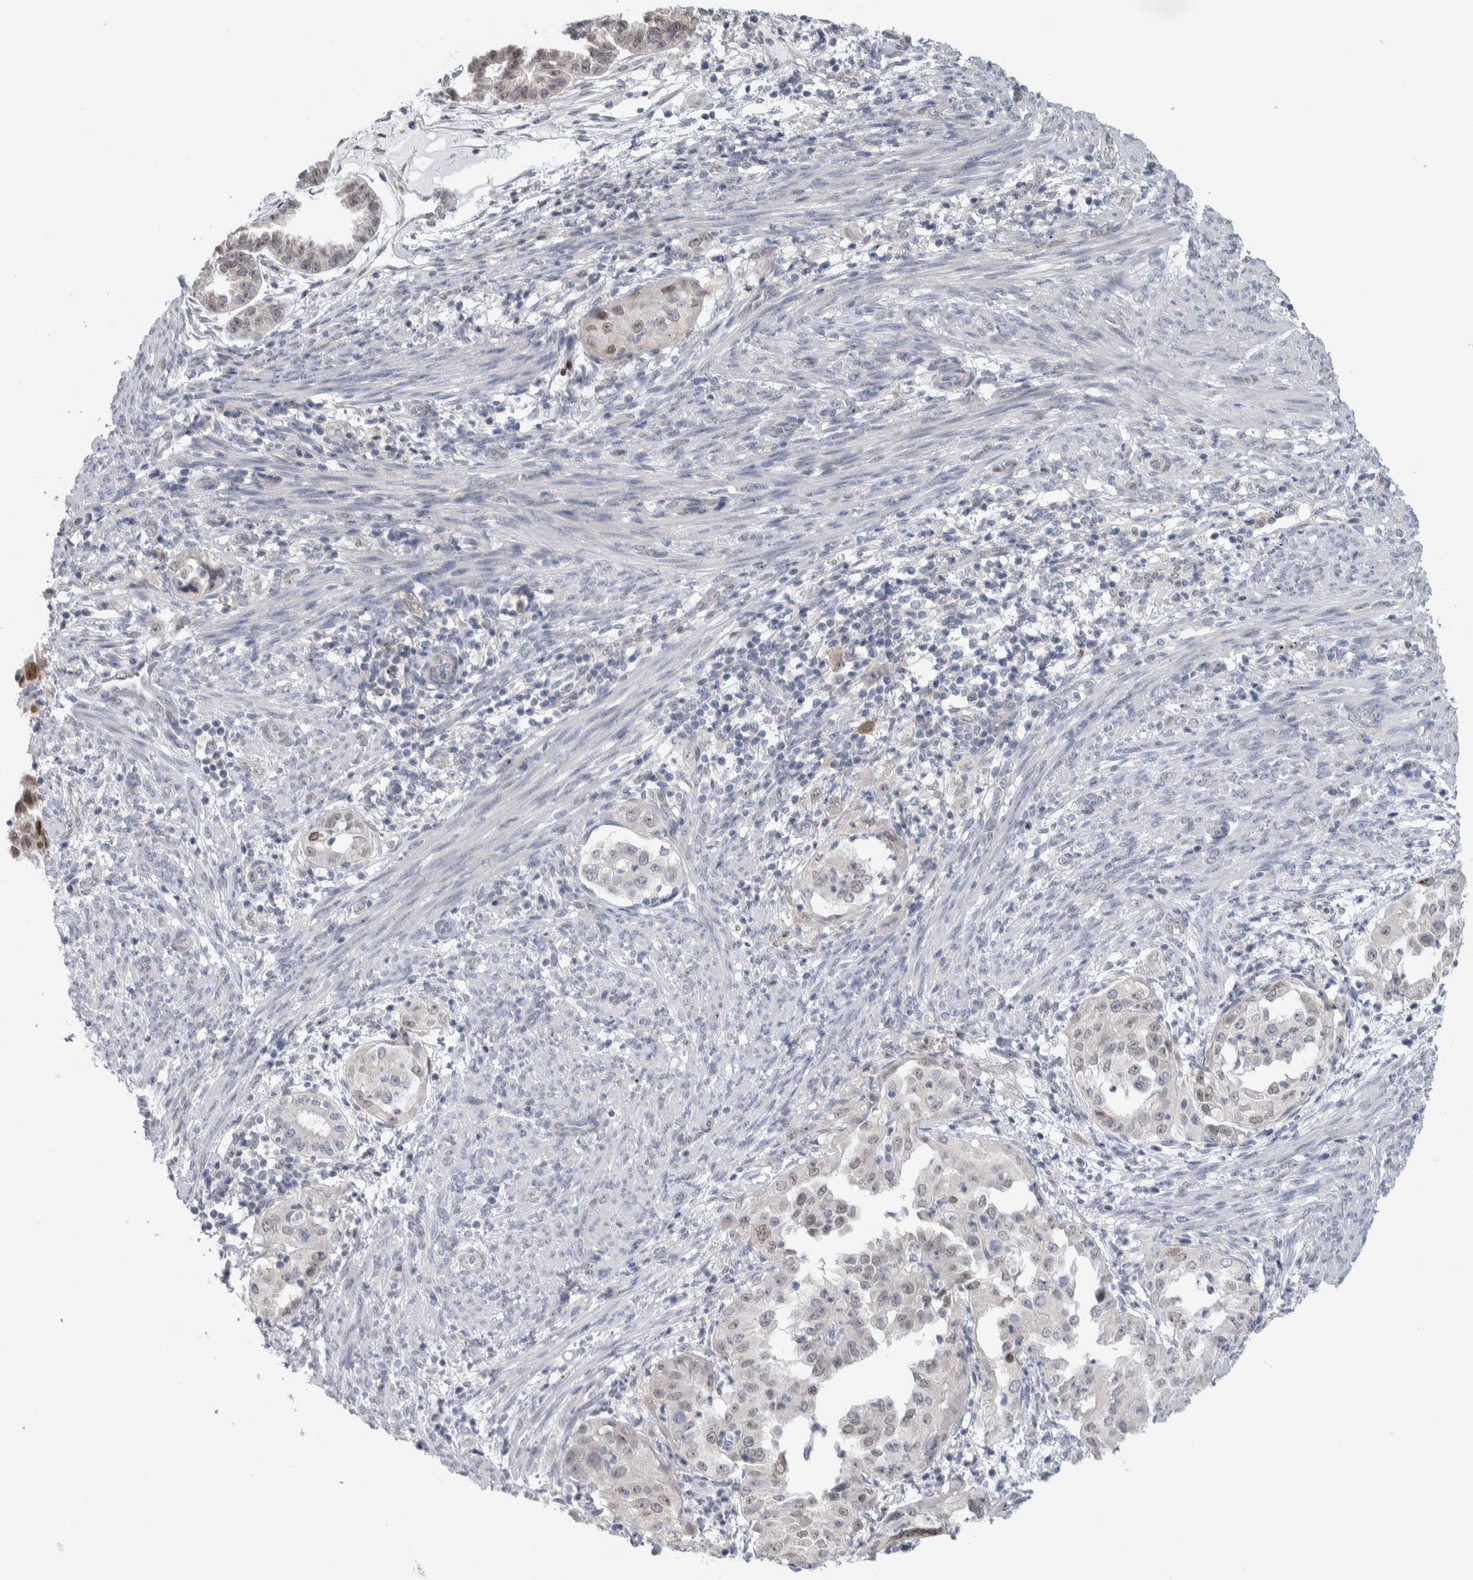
{"staining": {"intensity": "weak", "quantity": "<25%", "location": "nuclear"}, "tissue": "endometrial cancer", "cell_type": "Tumor cells", "image_type": "cancer", "snomed": [{"axis": "morphology", "description": "Adenocarcinoma, NOS"}, {"axis": "topography", "description": "Endometrium"}], "caption": "A micrograph of human endometrial cancer (adenocarcinoma) is negative for staining in tumor cells.", "gene": "TAX1BP1", "patient": {"sex": "female", "age": 85}}